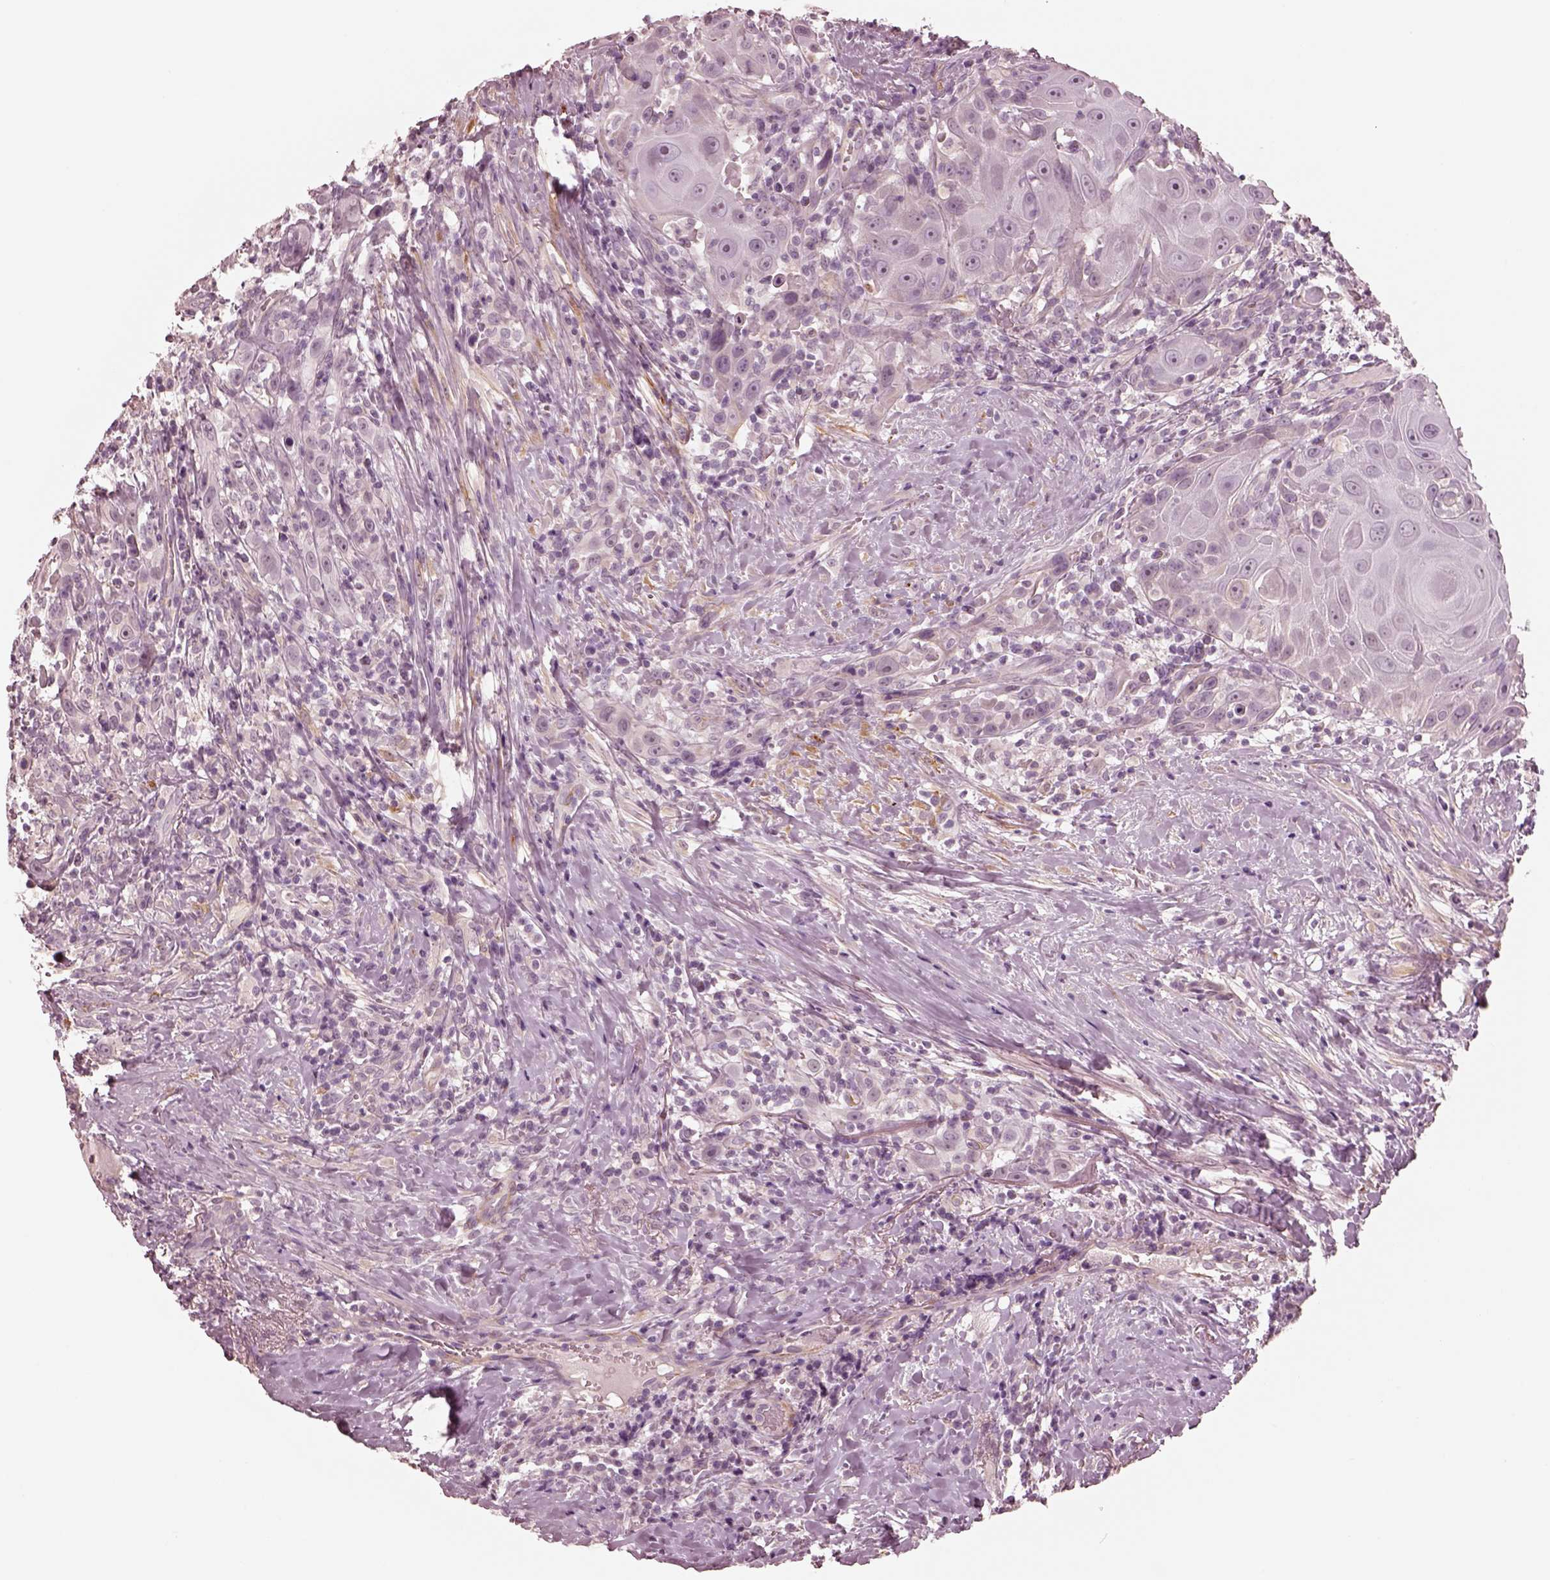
{"staining": {"intensity": "negative", "quantity": "none", "location": "none"}, "tissue": "head and neck cancer", "cell_type": "Tumor cells", "image_type": "cancer", "snomed": [{"axis": "morphology", "description": "Squamous cell carcinoma, NOS"}, {"axis": "topography", "description": "Head-Neck"}], "caption": "An image of human squamous cell carcinoma (head and neck) is negative for staining in tumor cells. The staining was performed using DAB (3,3'-diaminobenzidine) to visualize the protein expression in brown, while the nuclei were stained in blue with hematoxylin (Magnification: 20x).", "gene": "DNAAF9", "patient": {"sex": "female", "age": 95}}